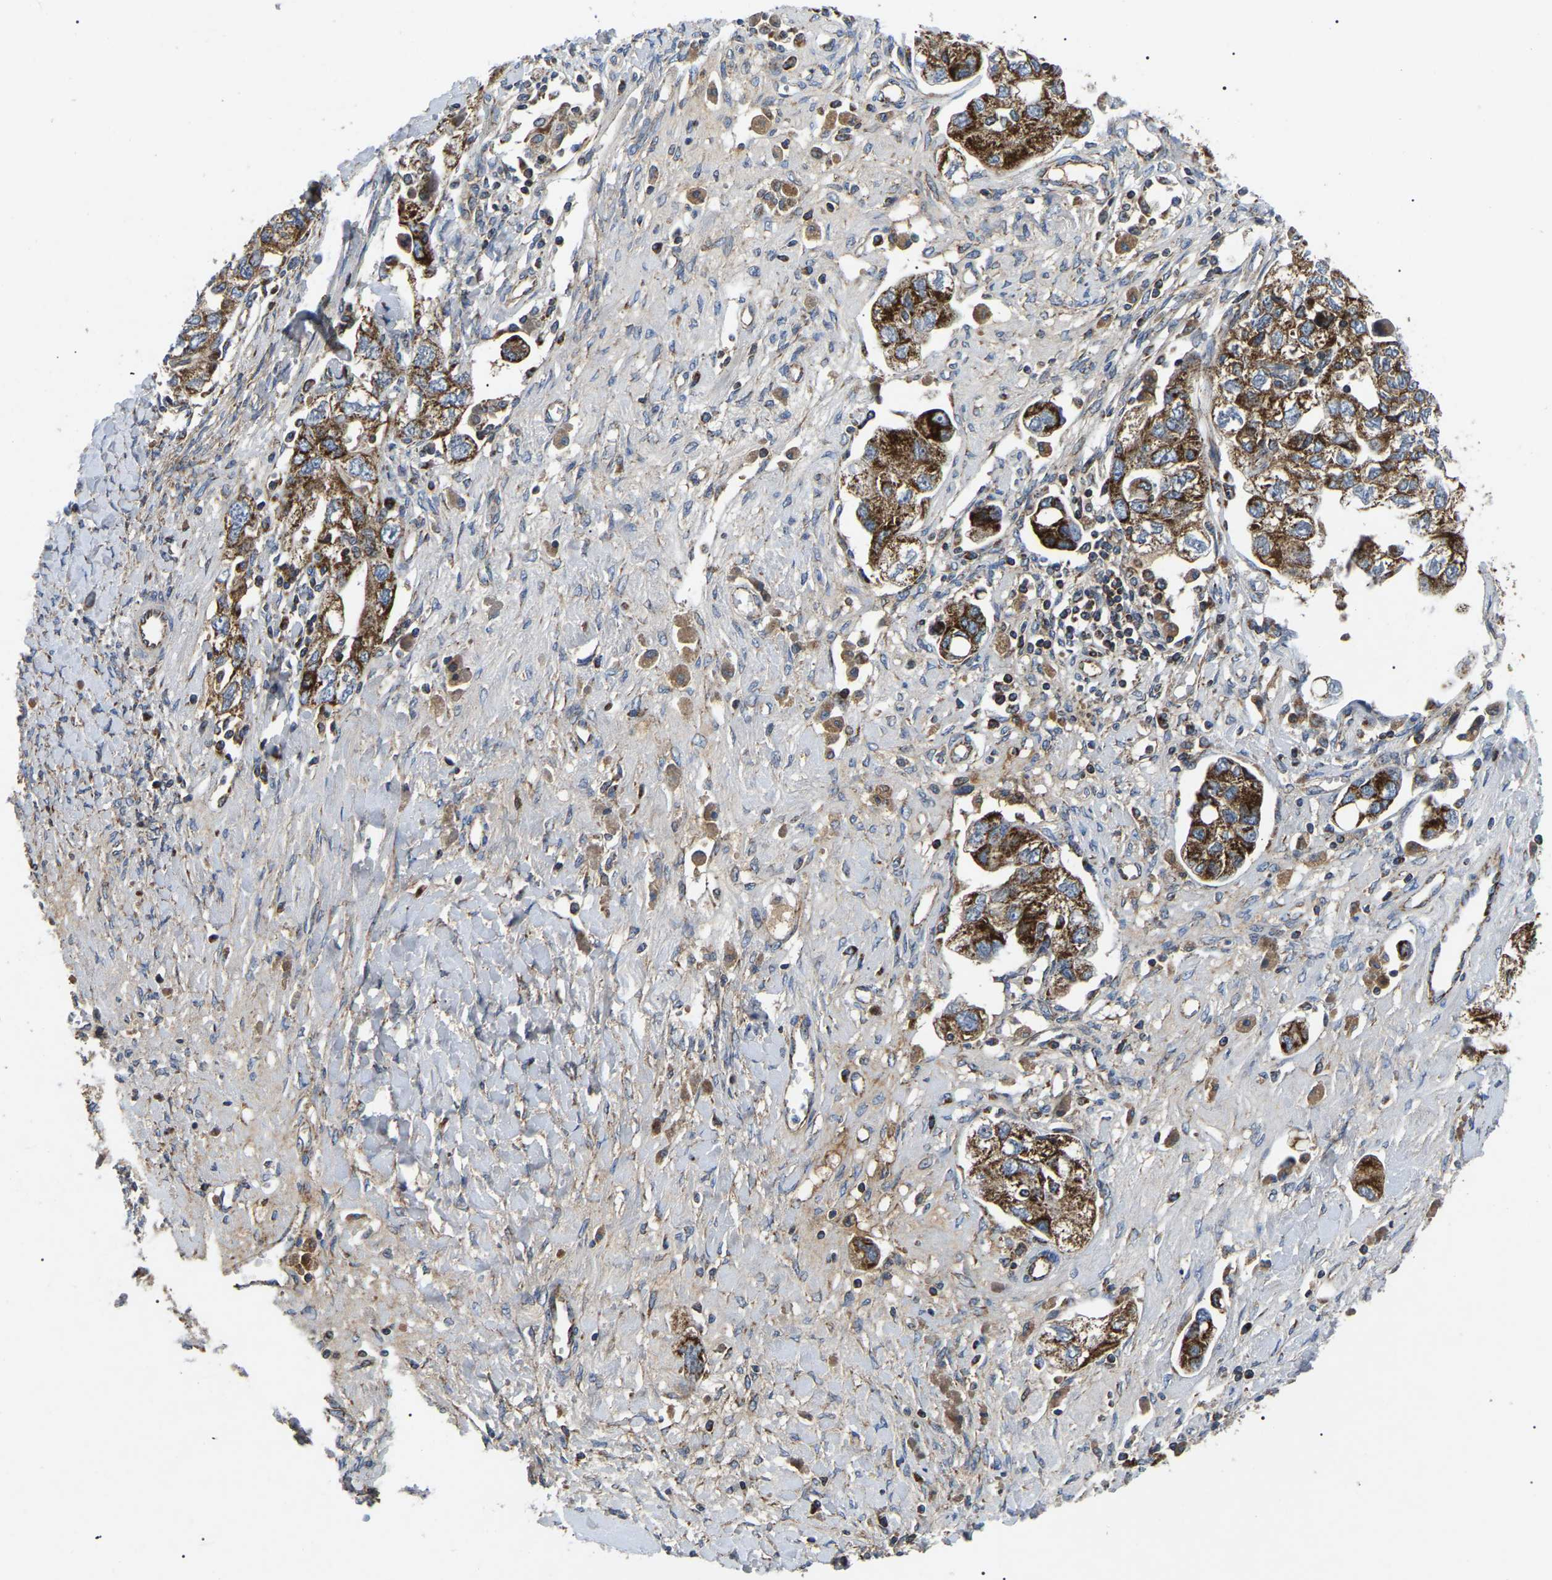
{"staining": {"intensity": "strong", "quantity": ">75%", "location": "cytoplasmic/membranous"}, "tissue": "ovarian cancer", "cell_type": "Tumor cells", "image_type": "cancer", "snomed": [{"axis": "morphology", "description": "Carcinoma, NOS"}, {"axis": "morphology", "description": "Cystadenocarcinoma, serous, NOS"}, {"axis": "topography", "description": "Ovary"}], "caption": "Ovarian cancer (serous cystadenocarcinoma) stained for a protein reveals strong cytoplasmic/membranous positivity in tumor cells.", "gene": "PPM1E", "patient": {"sex": "female", "age": 69}}